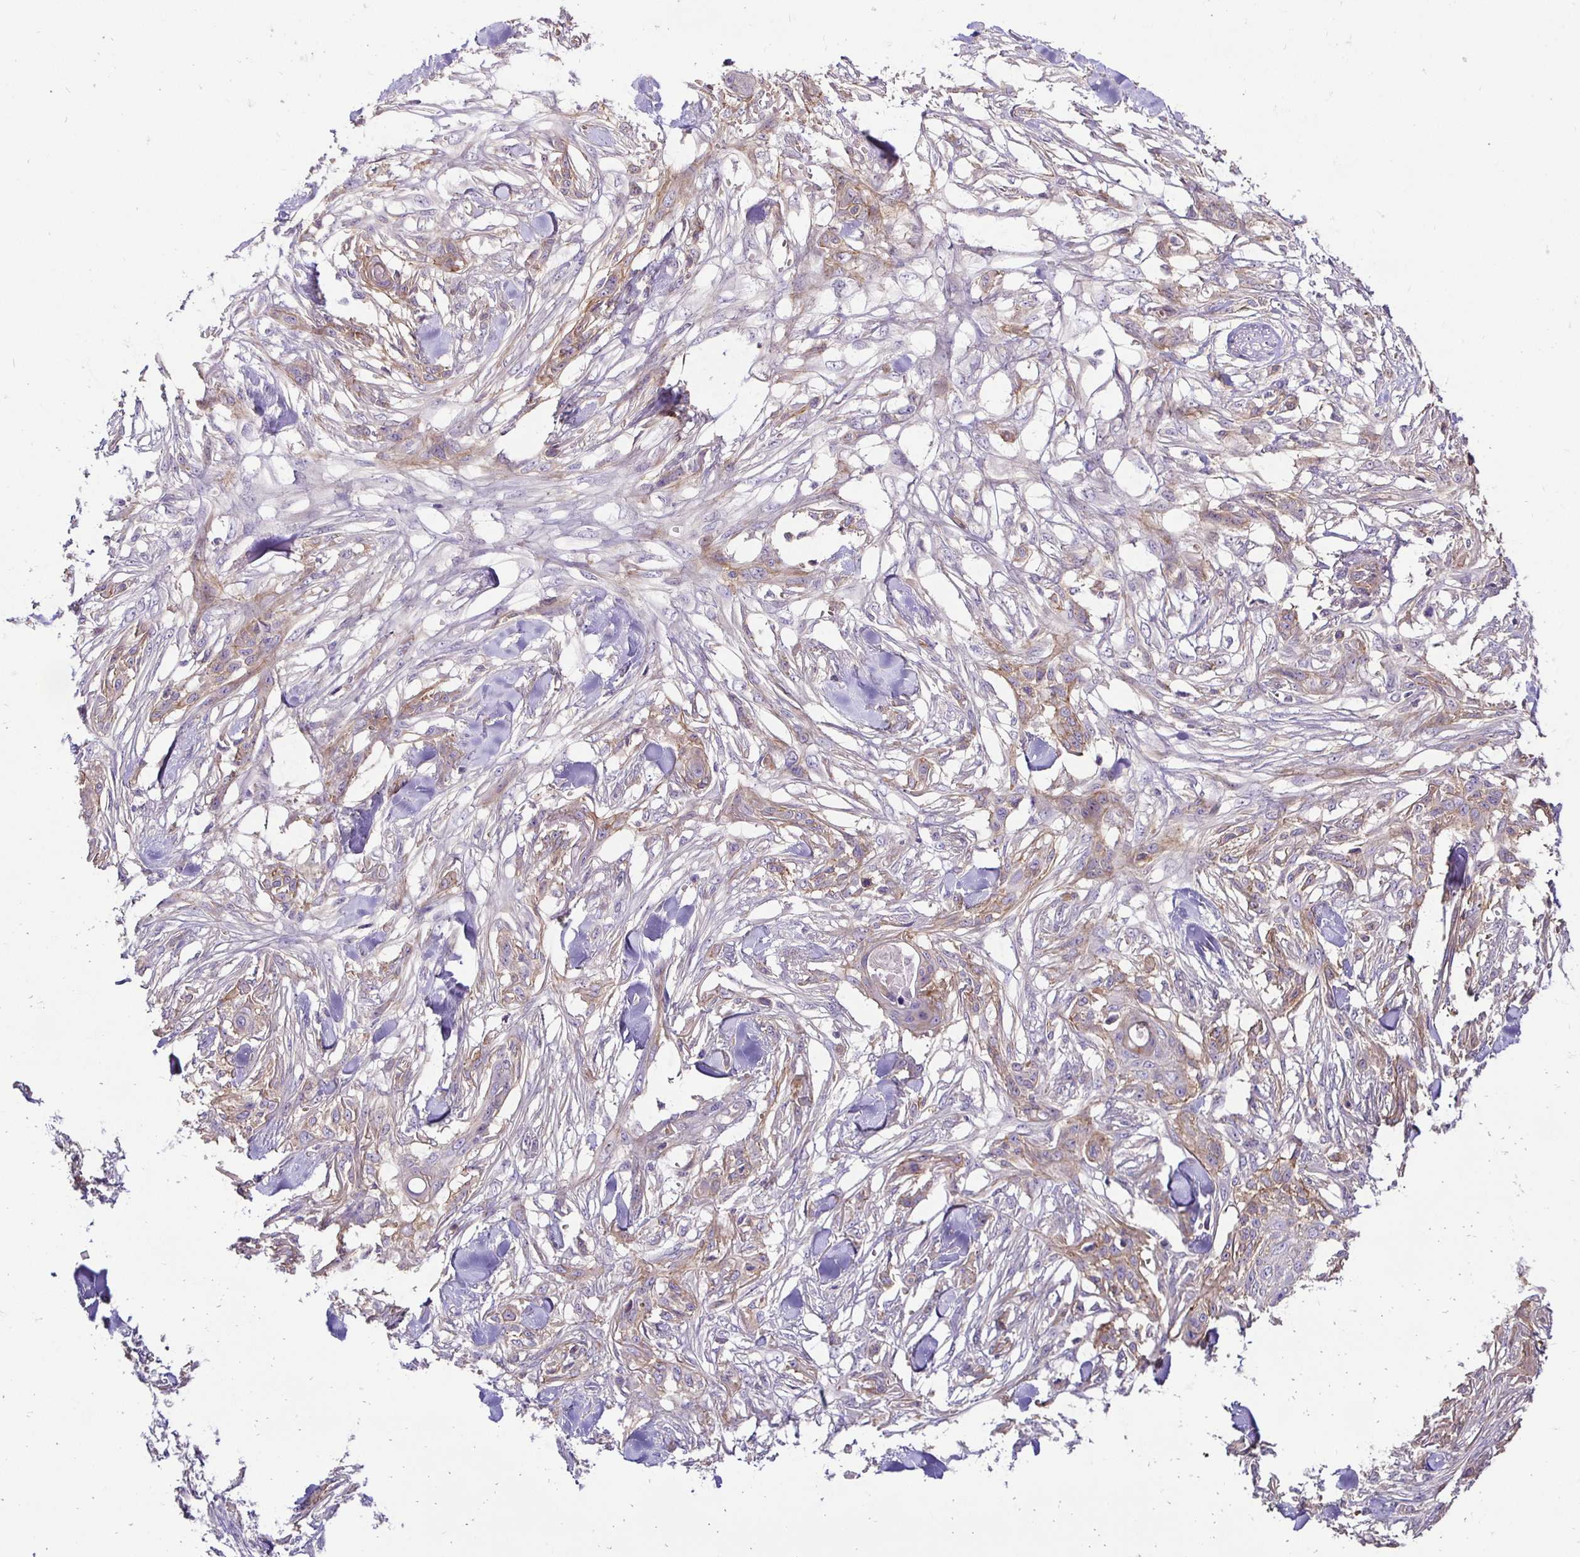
{"staining": {"intensity": "weak", "quantity": "25%-75%", "location": "cytoplasmic/membranous"}, "tissue": "skin cancer", "cell_type": "Tumor cells", "image_type": "cancer", "snomed": [{"axis": "morphology", "description": "Squamous cell carcinoma, NOS"}, {"axis": "topography", "description": "Skin"}], "caption": "Immunohistochemical staining of human squamous cell carcinoma (skin) demonstrates low levels of weak cytoplasmic/membranous expression in approximately 25%-75% of tumor cells.", "gene": "SLC9A1", "patient": {"sex": "female", "age": 59}}